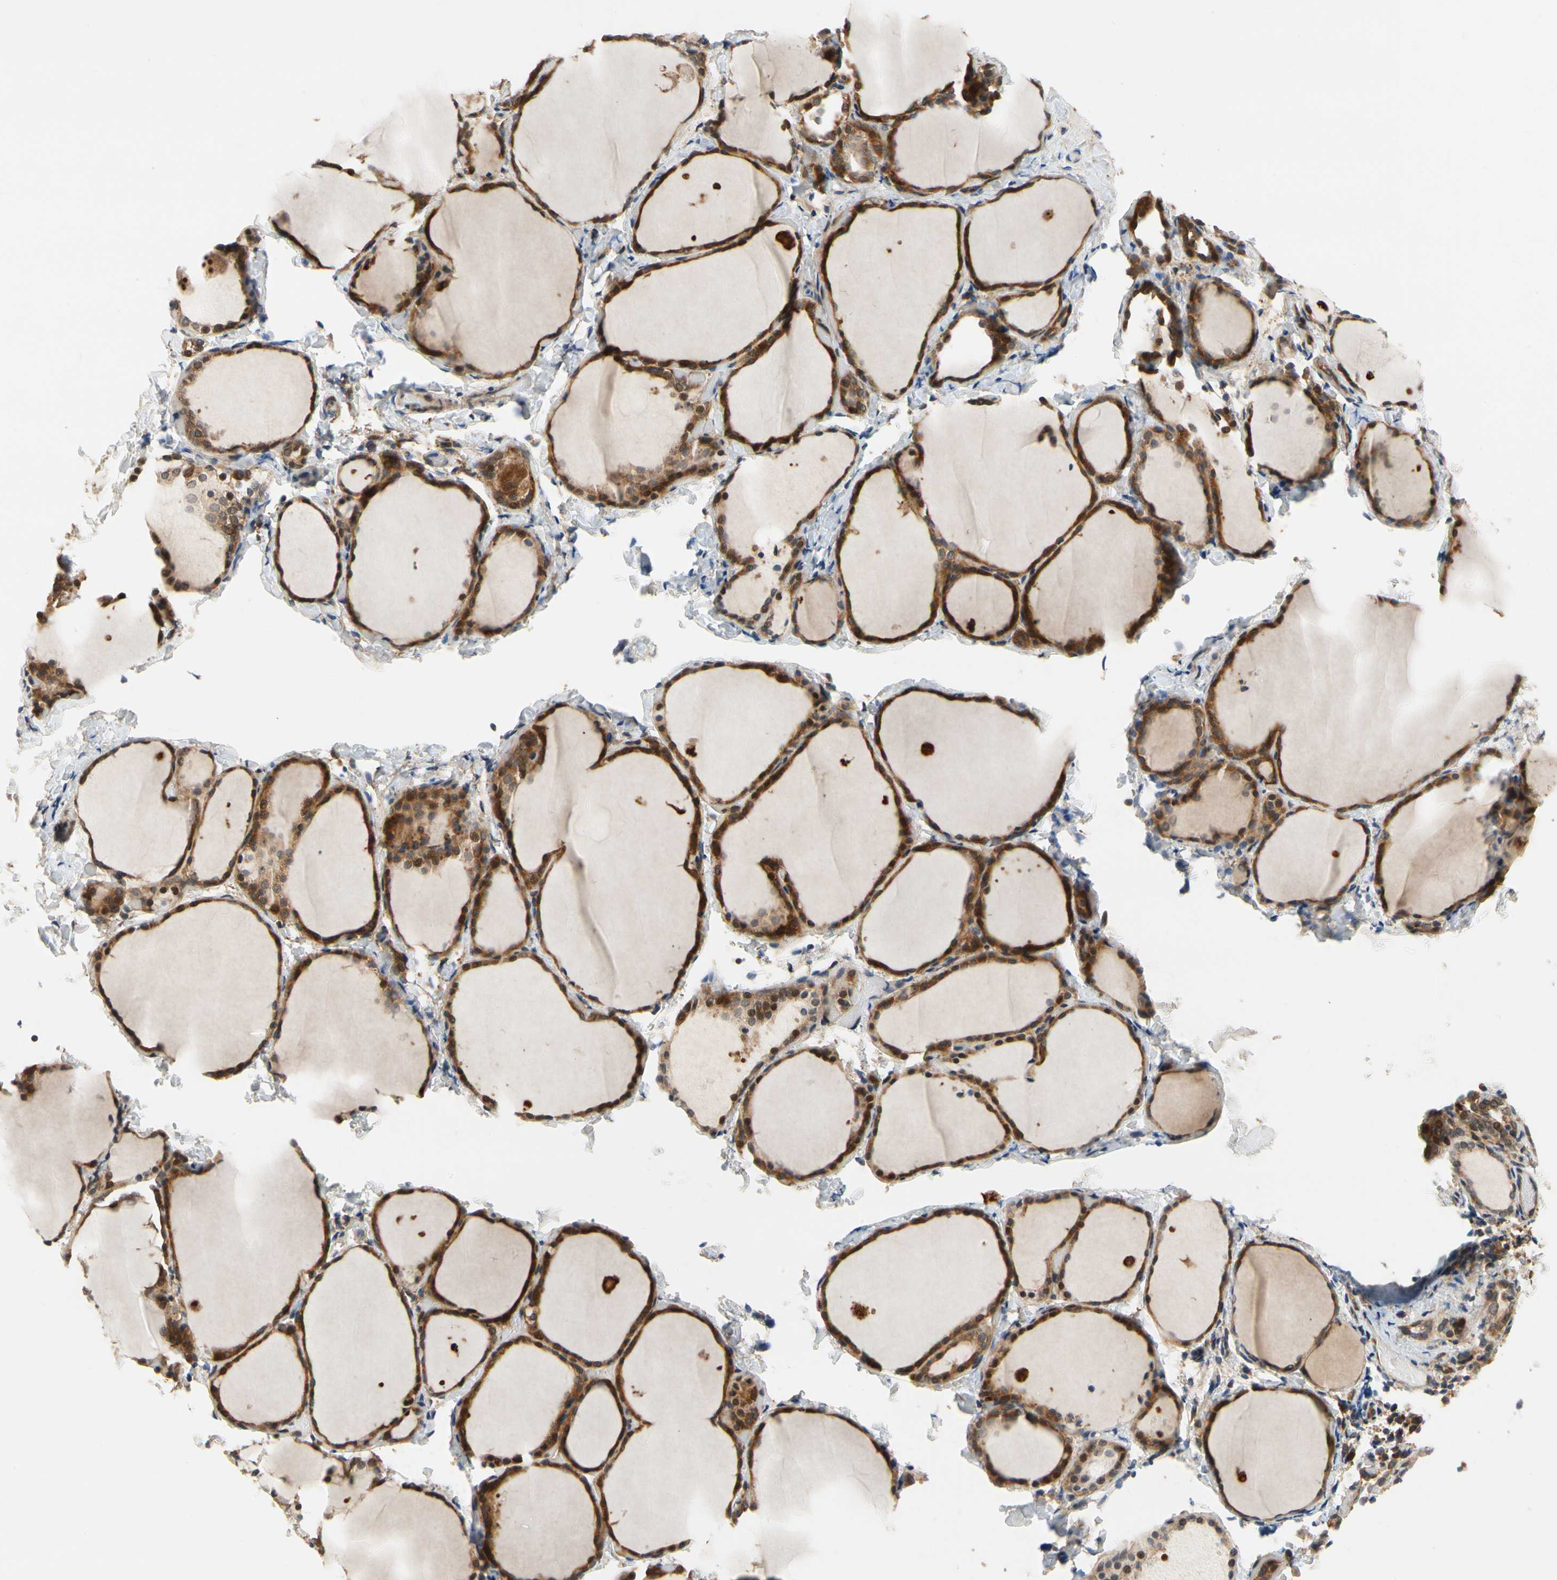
{"staining": {"intensity": "strong", "quantity": ">75%", "location": "cytoplasmic/membranous"}, "tissue": "thyroid gland", "cell_type": "Glandular cells", "image_type": "normal", "snomed": [{"axis": "morphology", "description": "Normal tissue, NOS"}, {"axis": "morphology", "description": "Papillary adenocarcinoma, NOS"}, {"axis": "topography", "description": "Thyroid gland"}], "caption": "An image of thyroid gland stained for a protein shows strong cytoplasmic/membranous brown staining in glandular cells. The protein is shown in brown color, while the nuclei are stained blue.", "gene": "TDRP", "patient": {"sex": "female", "age": 30}}